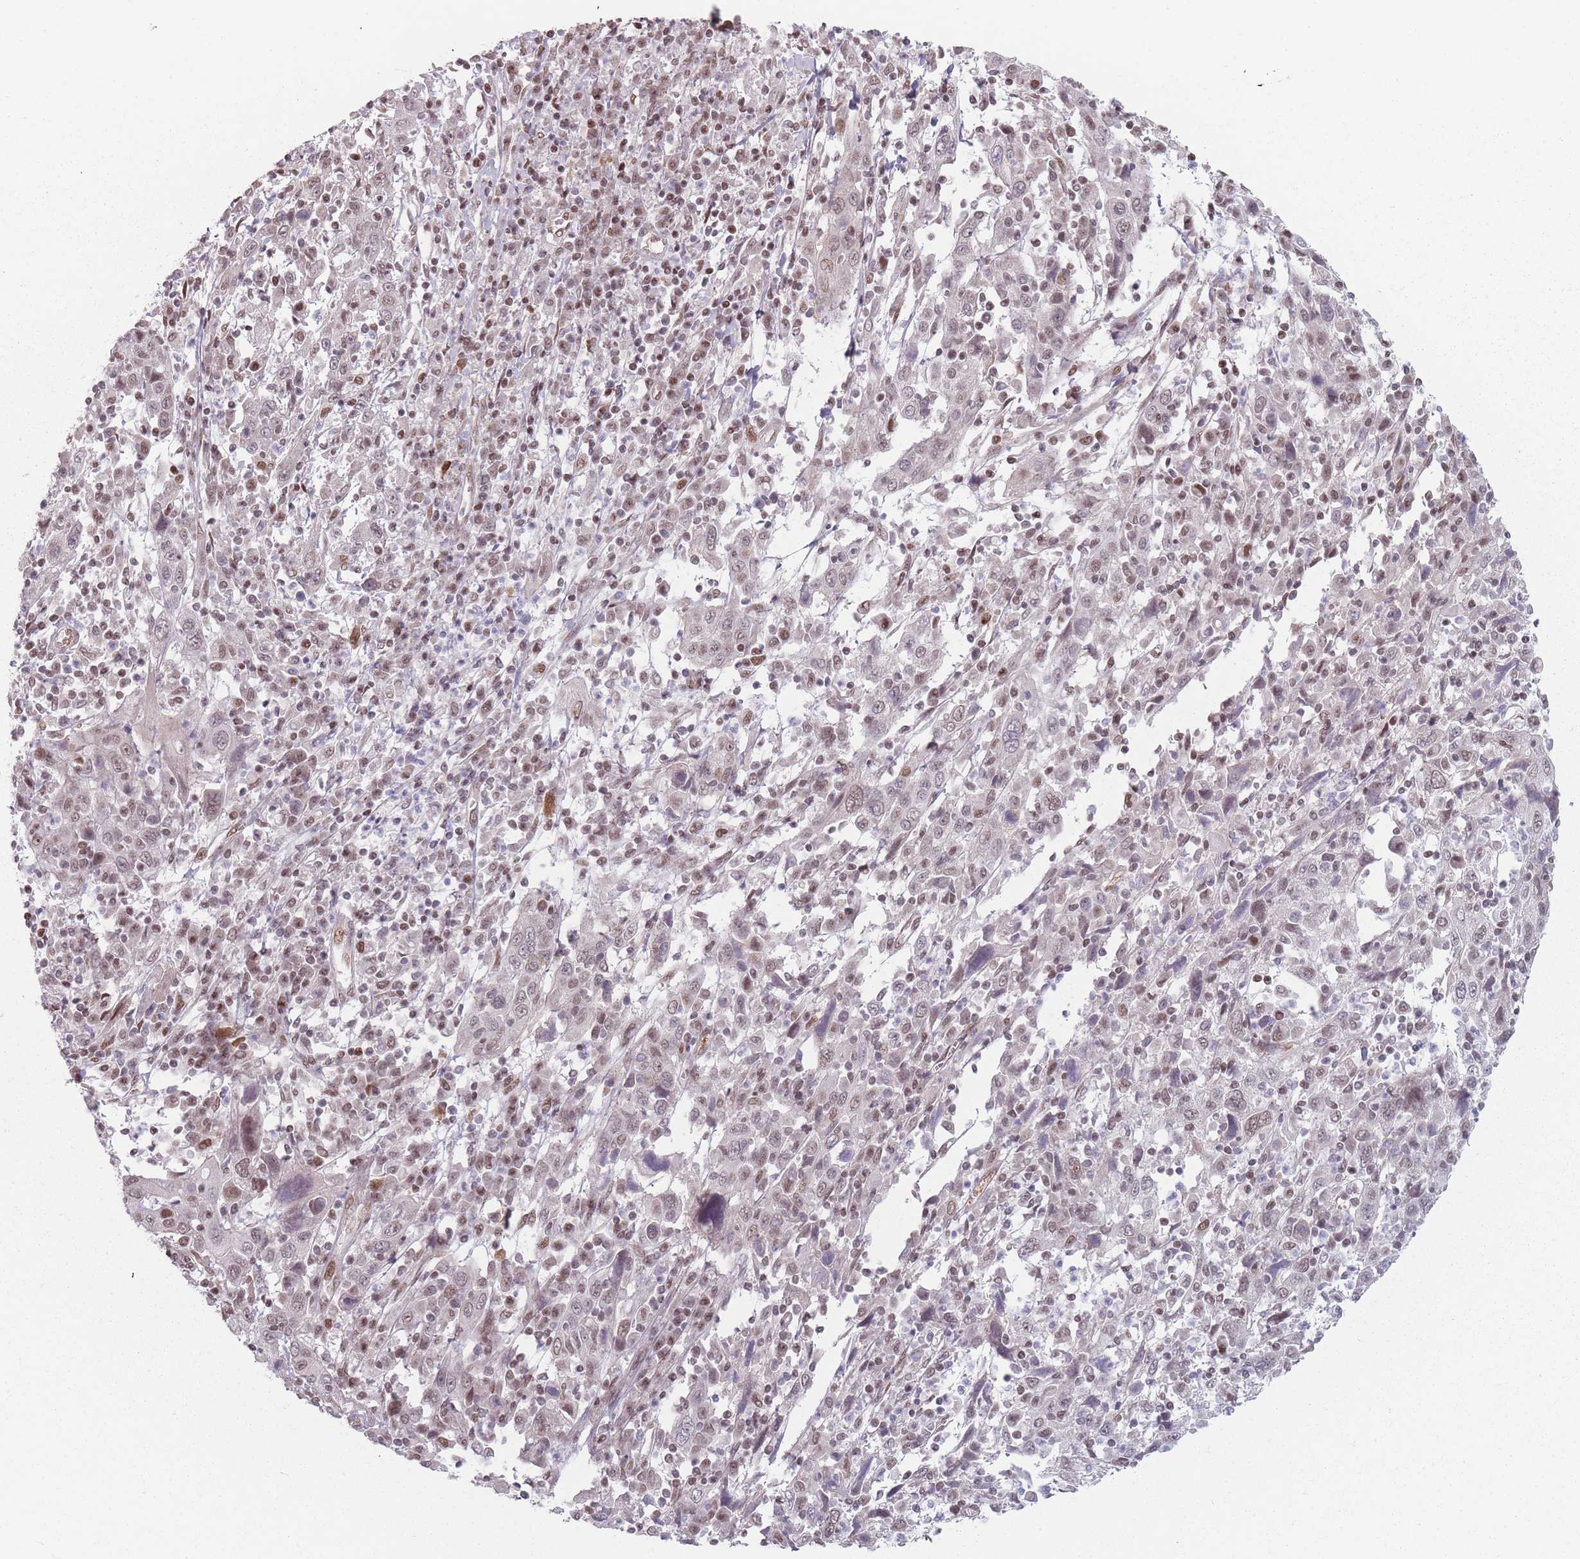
{"staining": {"intensity": "weak", "quantity": "25%-75%", "location": "nuclear"}, "tissue": "cervical cancer", "cell_type": "Tumor cells", "image_type": "cancer", "snomed": [{"axis": "morphology", "description": "Squamous cell carcinoma, NOS"}, {"axis": "topography", "description": "Cervix"}], "caption": "Human cervical cancer (squamous cell carcinoma) stained with a brown dye reveals weak nuclear positive staining in about 25%-75% of tumor cells.", "gene": "SH3BGRL2", "patient": {"sex": "female", "age": 46}}